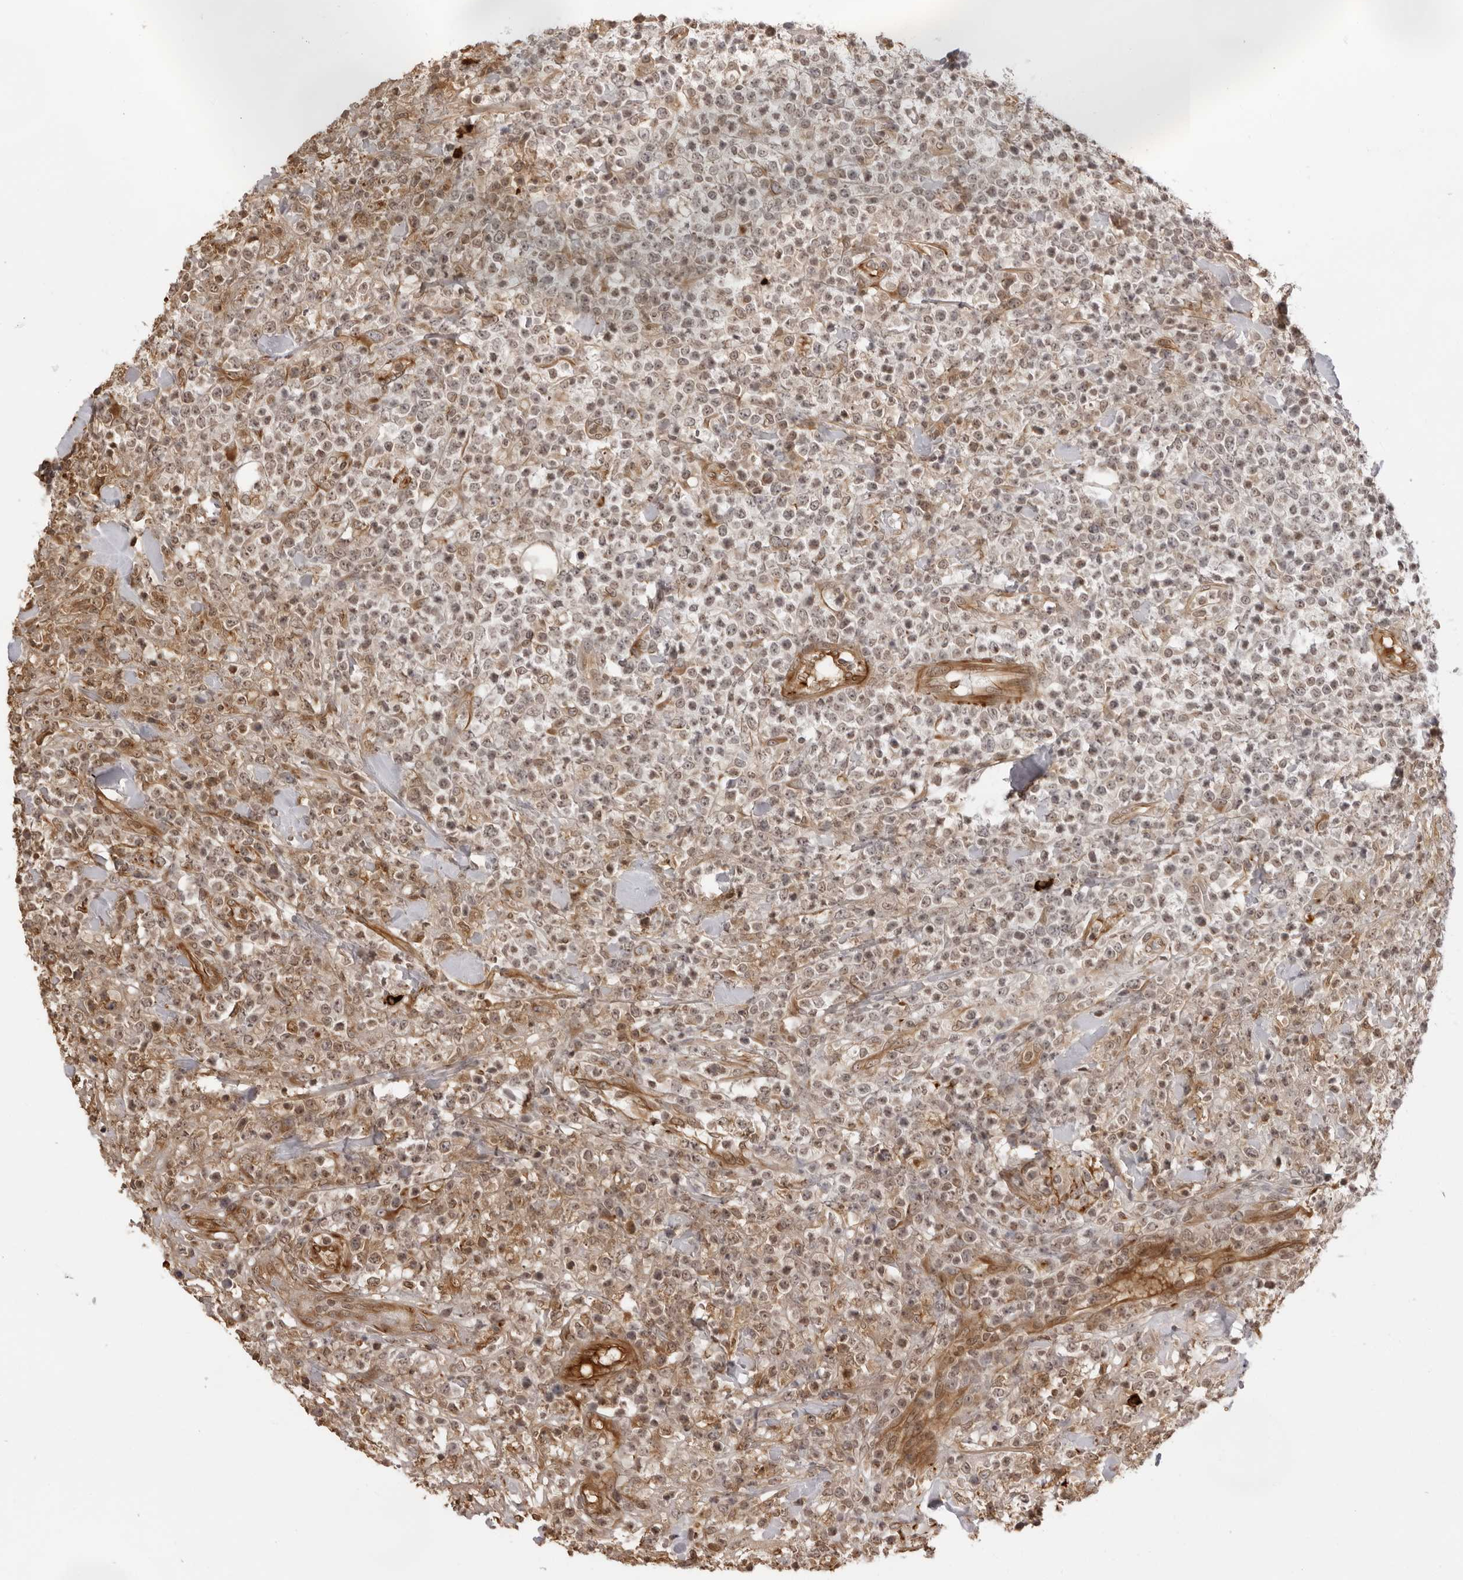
{"staining": {"intensity": "weak", "quantity": "25%-75%", "location": "cytoplasmic/membranous"}, "tissue": "lymphoma", "cell_type": "Tumor cells", "image_type": "cancer", "snomed": [{"axis": "morphology", "description": "Malignant lymphoma, non-Hodgkin's type, High grade"}, {"axis": "topography", "description": "Colon"}], "caption": "A high-resolution micrograph shows immunohistochemistry (IHC) staining of high-grade malignant lymphoma, non-Hodgkin's type, which shows weak cytoplasmic/membranous staining in approximately 25%-75% of tumor cells. (IHC, brightfield microscopy, high magnification).", "gene": "DYNLT5", "patient": {"sex": "female", "age": 53}}